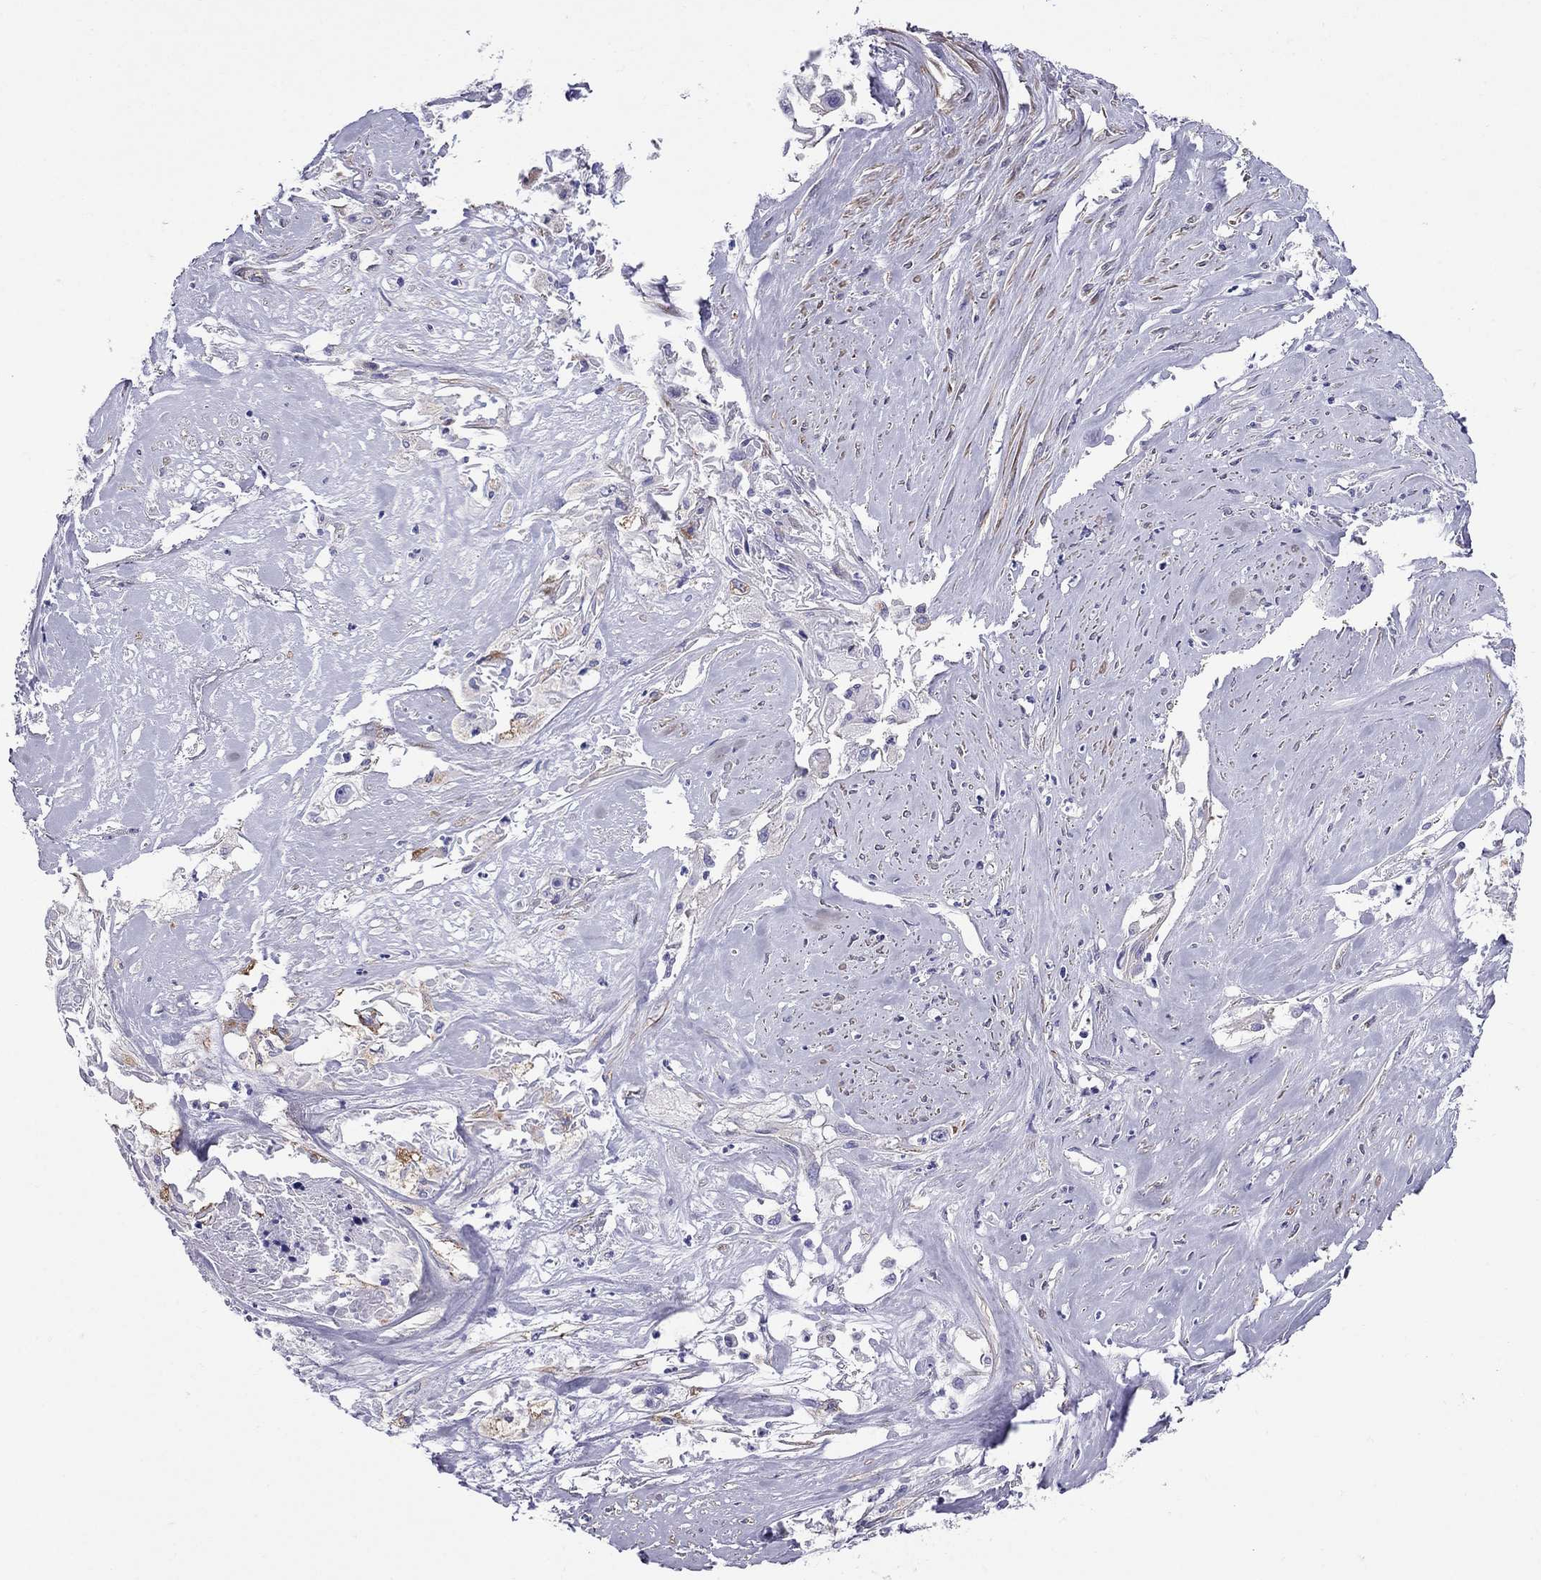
{"staining": {"intensity": "negative", "quantity": "none", "location": "none"}, "tissue": "cervical cancer", "cell_type": "Tumor cells", "image_type": "cancer", "snomed": [{"axis": "morphology", "description": "Squamous cell carcinoma, NOS"}, {"axis": "topography", "description": "Cervix"}], "caption": "A high-resolution image shows immunohistochemistry staining of squamous cell carcinoma (cervical), which reveals no significant positivity in tumor cells. (DAB (3,3'-diaminobenzidine) IHC with hematoxylin counter stain).", "gene": "GPR50", "patient": {"sex": "female", "age": 49}}